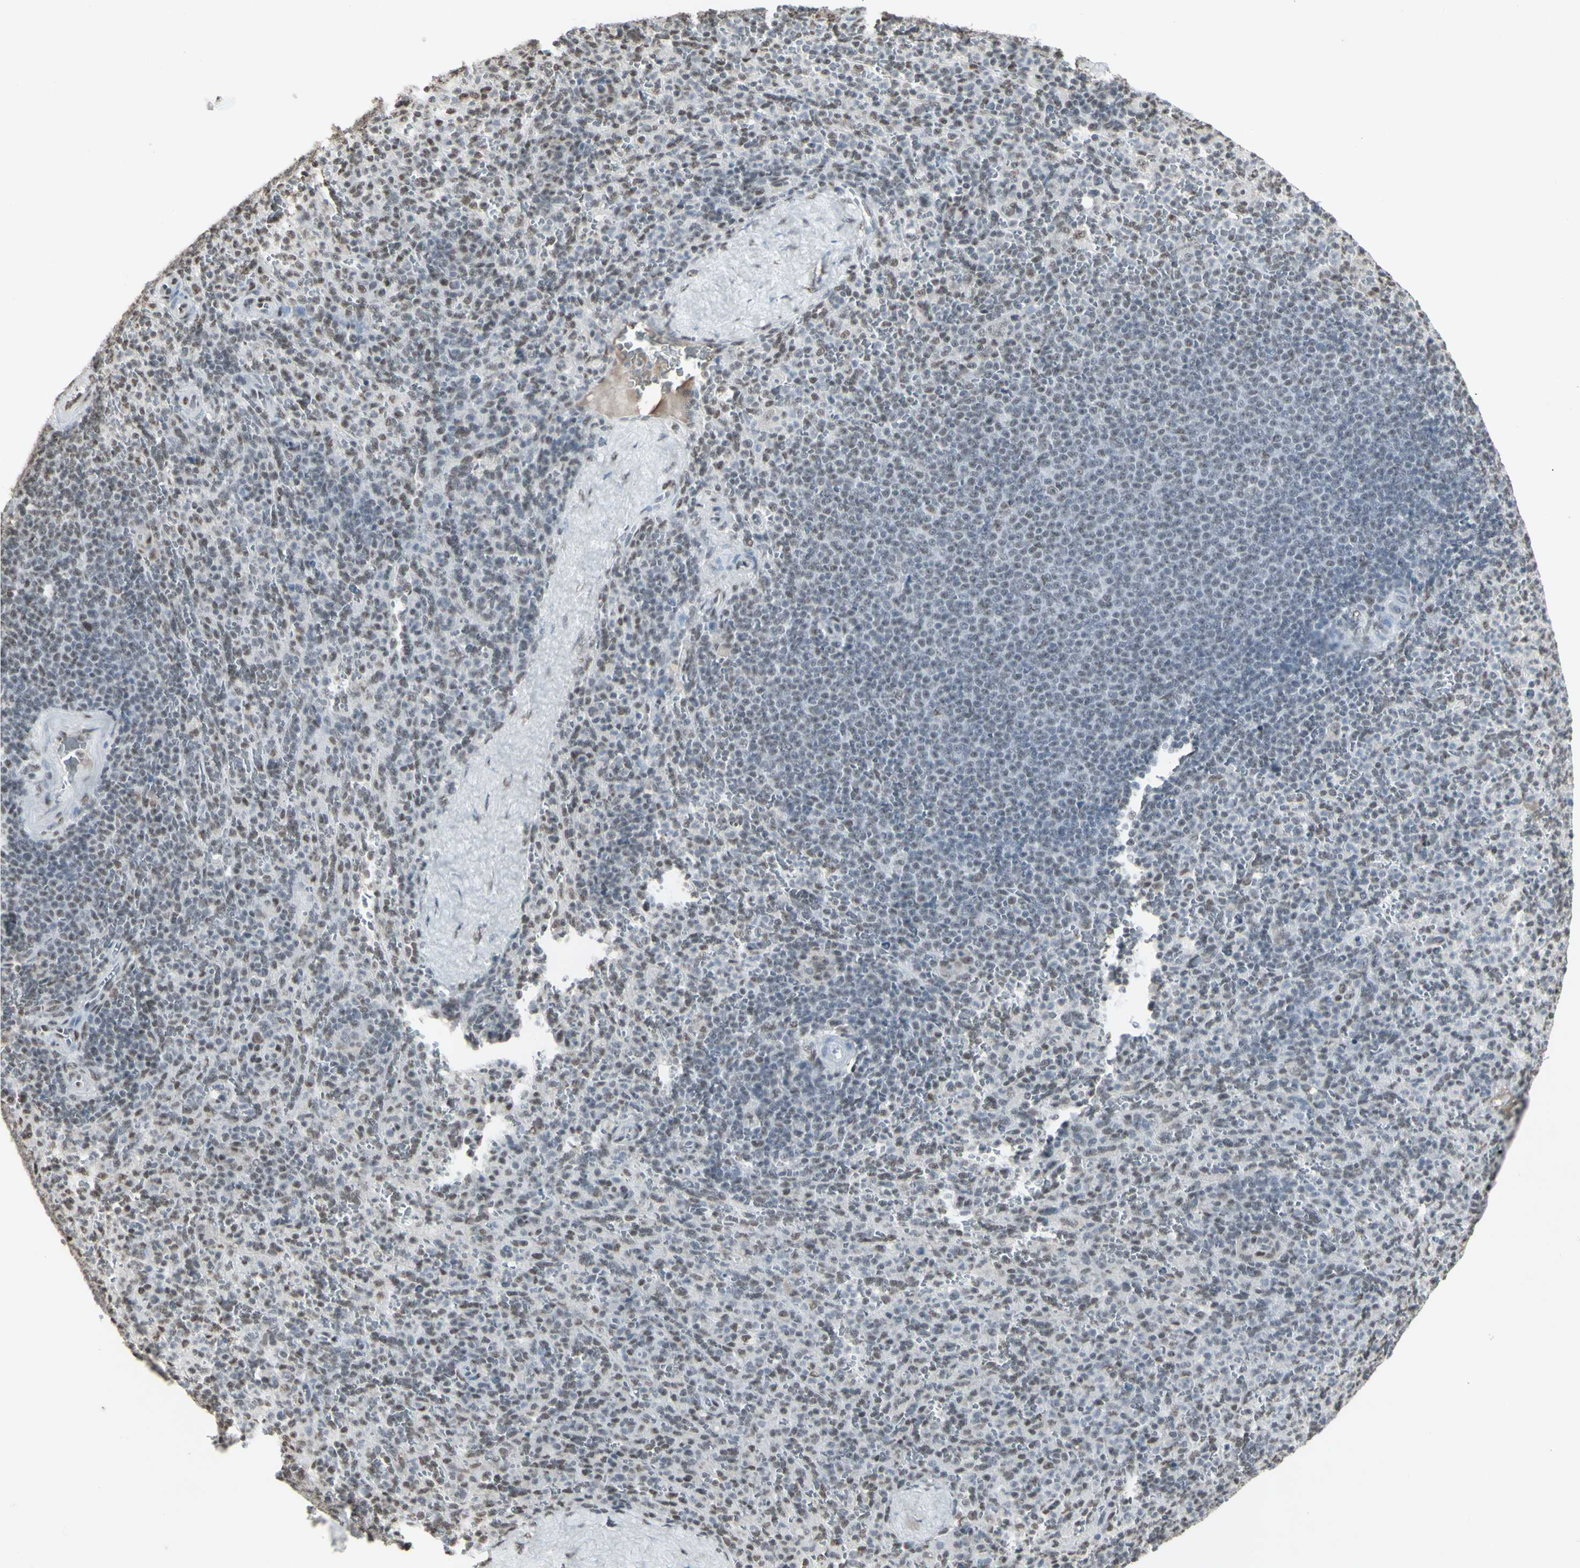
{"staining": {"intensity": "weak", "quantity": "25%-75%", "location": "nuclear"}, "tissue": "spleen", "cell_type": "Cells in red pulp", "image_type": "normal", "snomed": [{"axis": "morphology", "description": "Normal tissue, NOS"}, {"axis": "topography", "description": "Spleen"}], "caption": "Immunohistochemical staining of unremarkable human spleen reveals weak nuclear protein staining in approximately 25%-75% of cells in red pulp. (Stains: DAB in brown, nuclei in blue, Microscopy: brightfield microscopy at high magnification).", "gene": "TRIM28", "patient": {"sex": "male", "age": 36}}